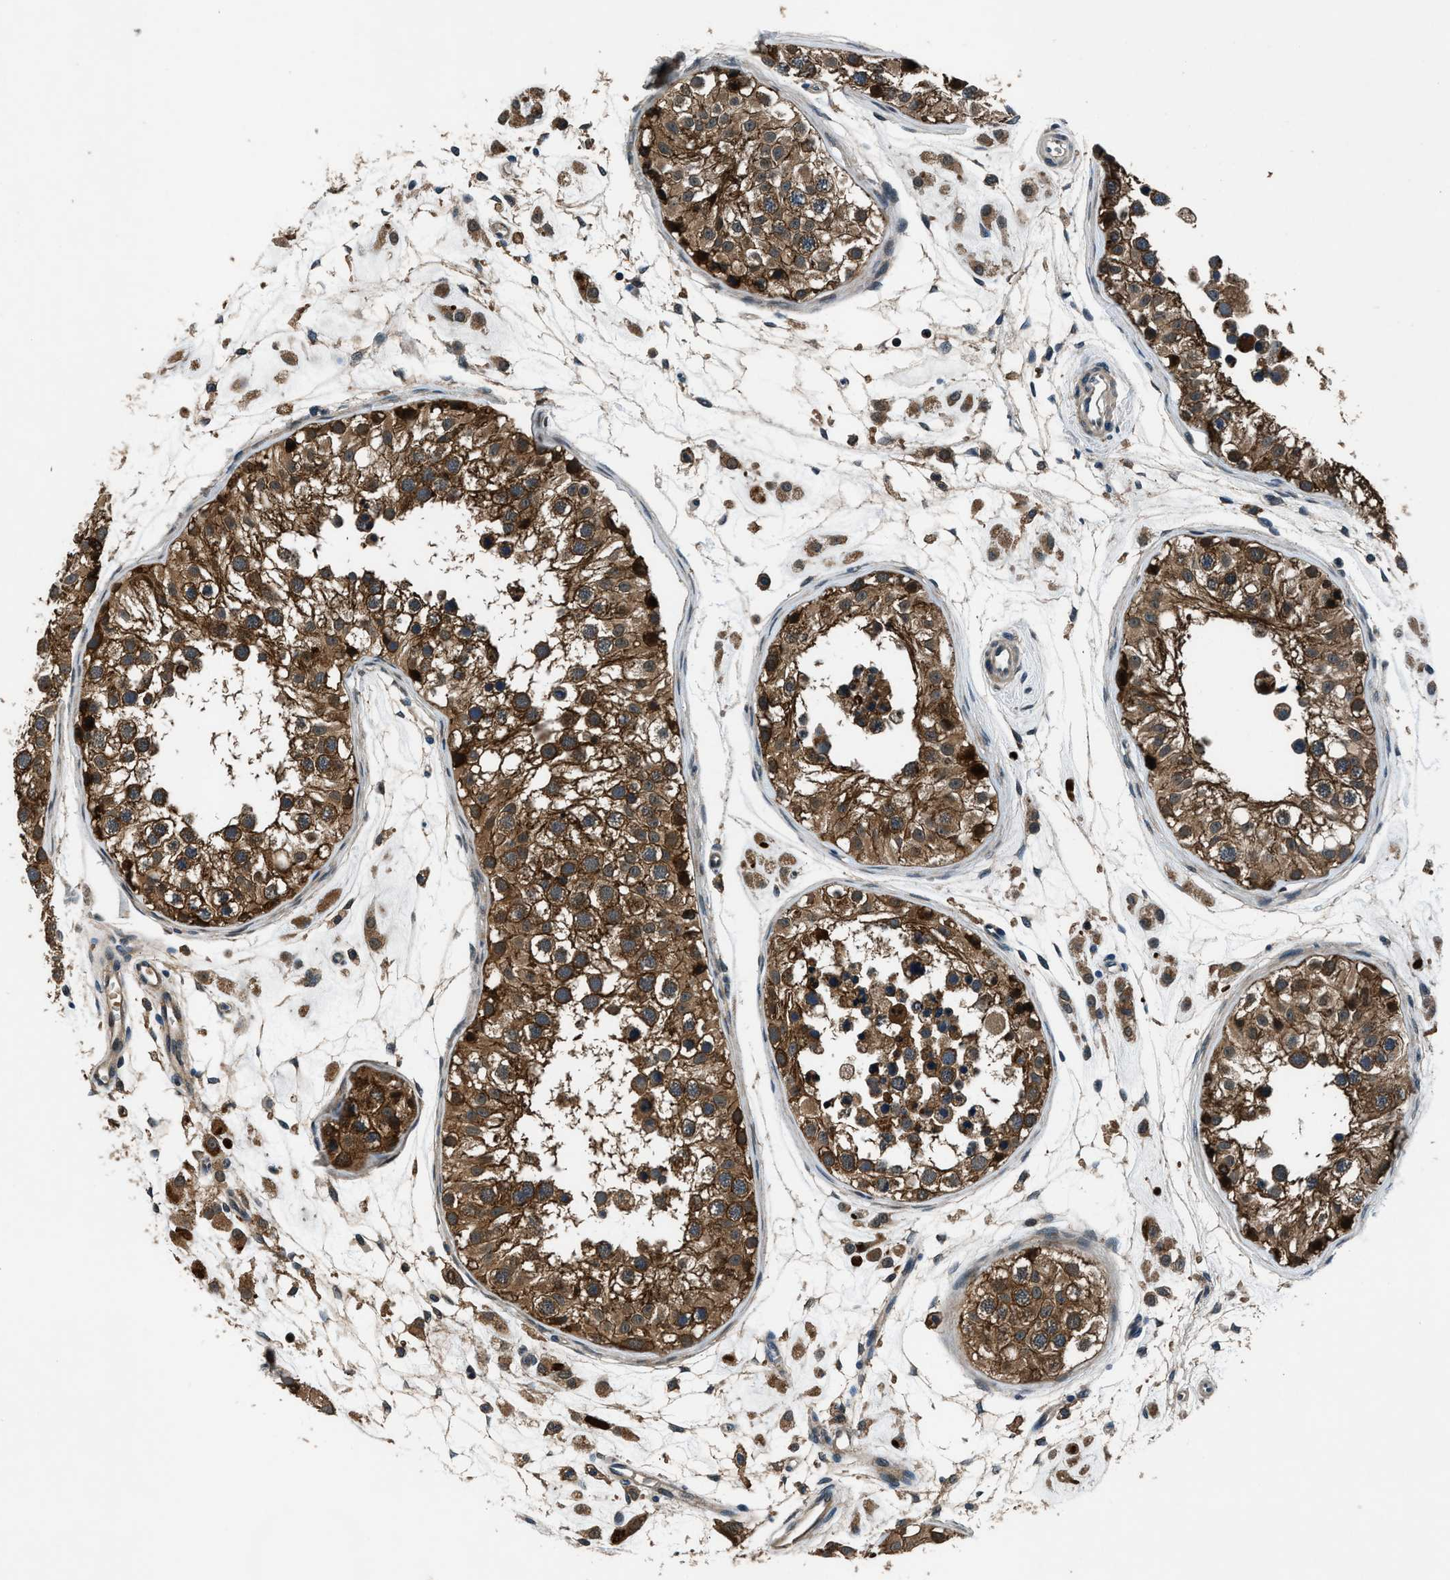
{"staining": {"intensity": "strong", "quantity": ">75%", "location": "cytoplasmic/membranous"}, "tissue": "testis", "cell_type": "Cells in seminiferous ducts", "image_type": "normal", "snomed": [{"axis": "morphology", "description": "Normal tissue, NOS"}, {"axis": "morphology", "description": "Adenocarcinoma, metastatic, NOS"}, {"axis": "topography", "description": "Testis"}], "caption": "Human testis stained with a brown dye exhibits strong cytoplasmic/membranous positive staining in about >75% of cells in seminiferous ducts.", "gene": "ARHGEF11", "patient": {"sex": "male", "age": 26}}